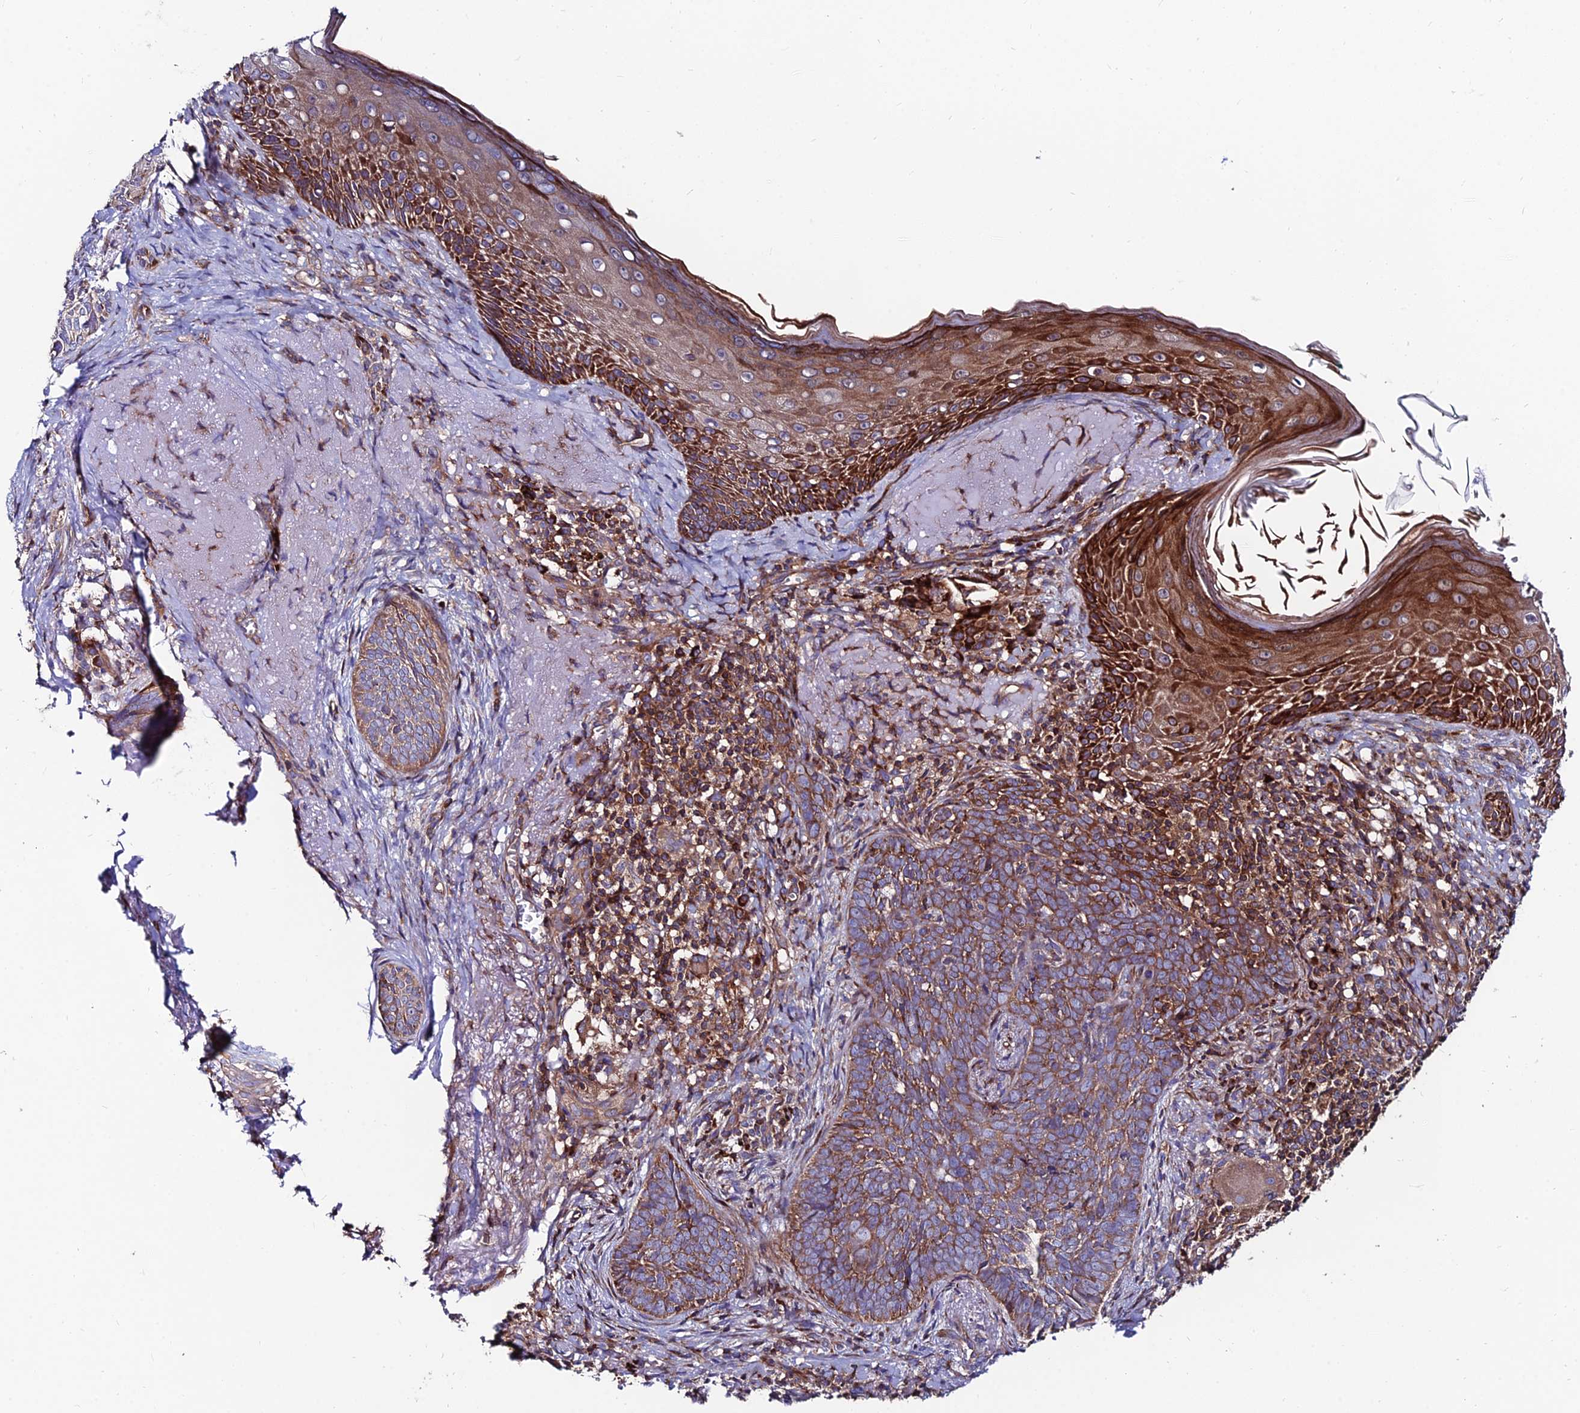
{"staining": {"intensity": "moderate", "quantity": ">75%", "location": "cytoplasmic/membranous"}, "tissue": "skin cancer", "cell_type": "Tumor cells", "image_type": "cancer", "snomed": [{"axis": "morphology", "description": "Basal cell carcinoma"}, {"axis": "topography", "description": "Skin"}], "caption": "There is medium levels of moderate cytoplasmic/membranous positivity in tumor cells of basal cell carcinoma (skin), as demonstrated by immunohistochemical staining (brown color).", "gene": "EIF3K", "patient": {"sex": "female", "age": 76}}